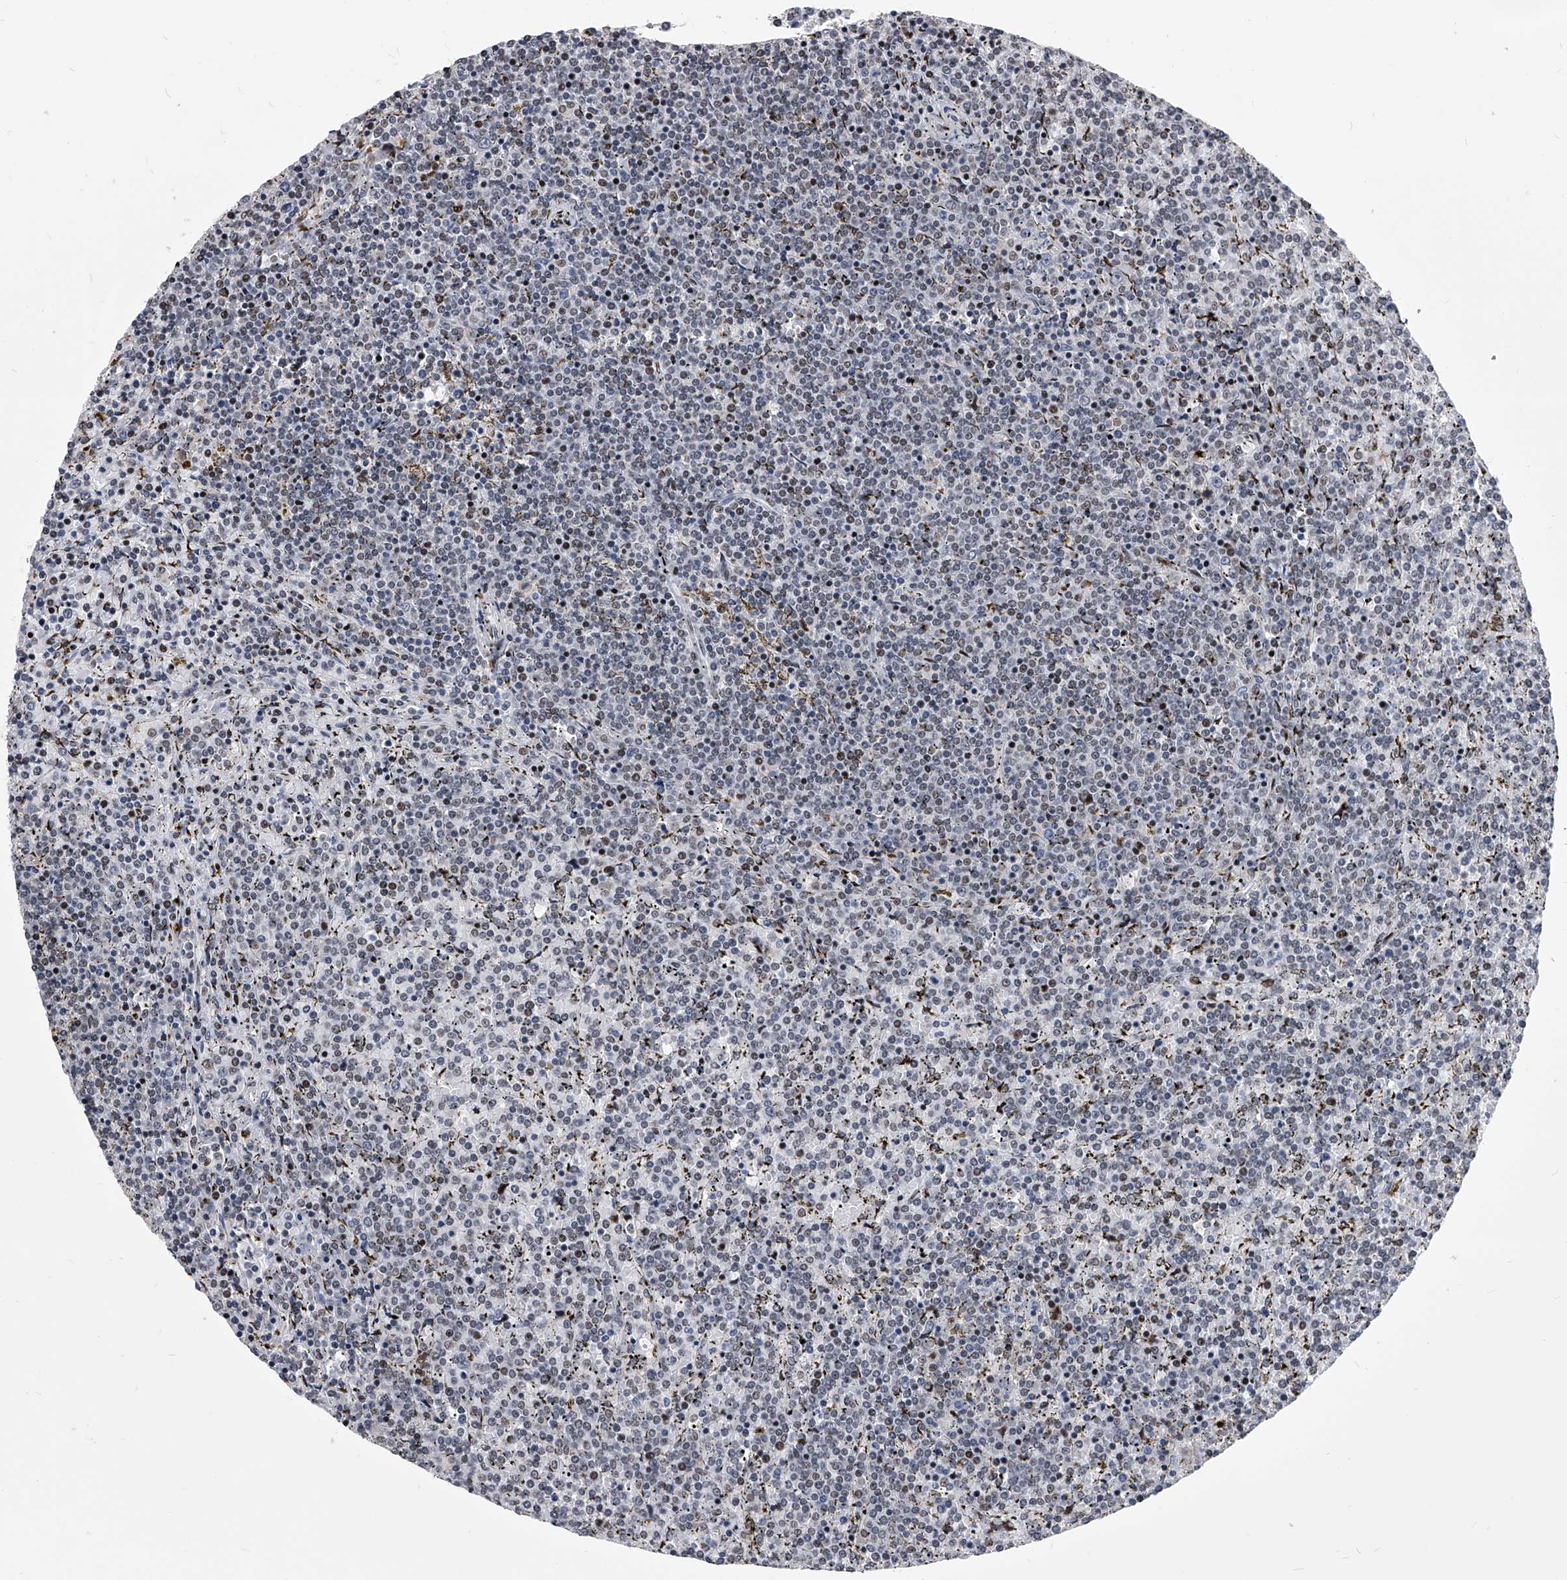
{"staining": {"intensity": "negative", "quantity": "none", "location": "none"}, "tissue": "lymphoma", "cell_type": "Tumor cells", "image_type": "cancer", "snomed": [{"axis": "morphology", "description": "Malignant lymphoma, non-Hodgkin's type, Low grade"}, {"axis": "topography", "description": "Spleen"}], "caption": "Malignant lymphoma, non-Hodgkin's type (low-grade) was stained to show a protein in brown. There is no significant positivity in tumor cells. (Immunohistochemistry, brightfield microscopy, high magnification).", "gene": "CMTR1", "patient": {"sex": "female", "age": 19}}